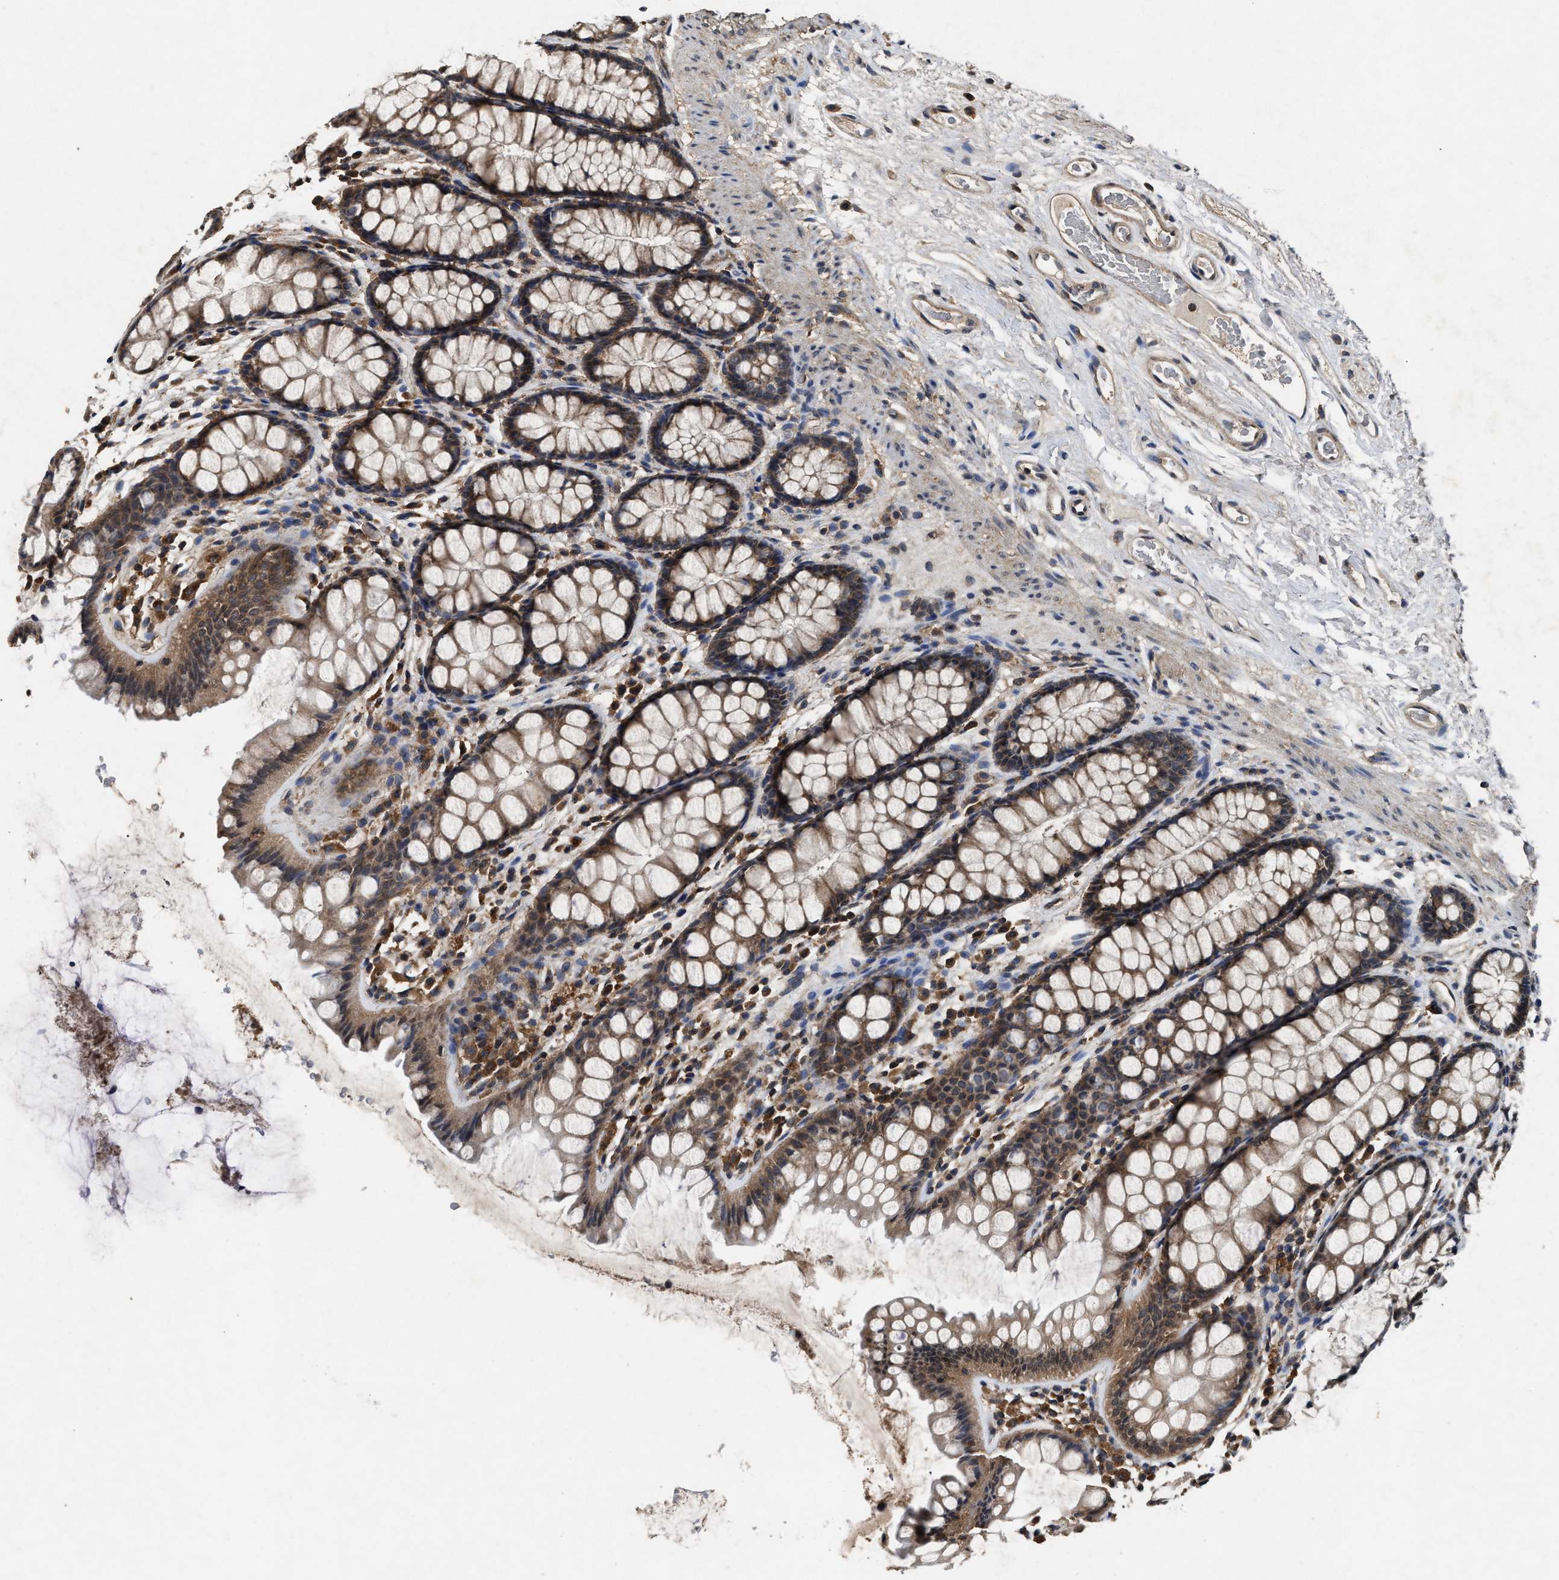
{"staining": {"intensity": "moderate", "quantity": ">75%", "location": "cytoplasmic/membranous,nuclear"}, "tissue": "colon", "cell_type": "Endothelial cells", "image_type": "normal", "snomed": [{"axis": "morphology", "description": "Normal tissue, NOS"}, {"axis": "topography", "description": "Colon"}], "caption": "About >75% of endothelial cells in unremarkable human colon display moderate cytoplasmic/membranous,nuclear protein expression as visualized by brown immunohistochemical staining.", "gene": "PDAP1", "patient": {"sex": "female", "age": 55}}